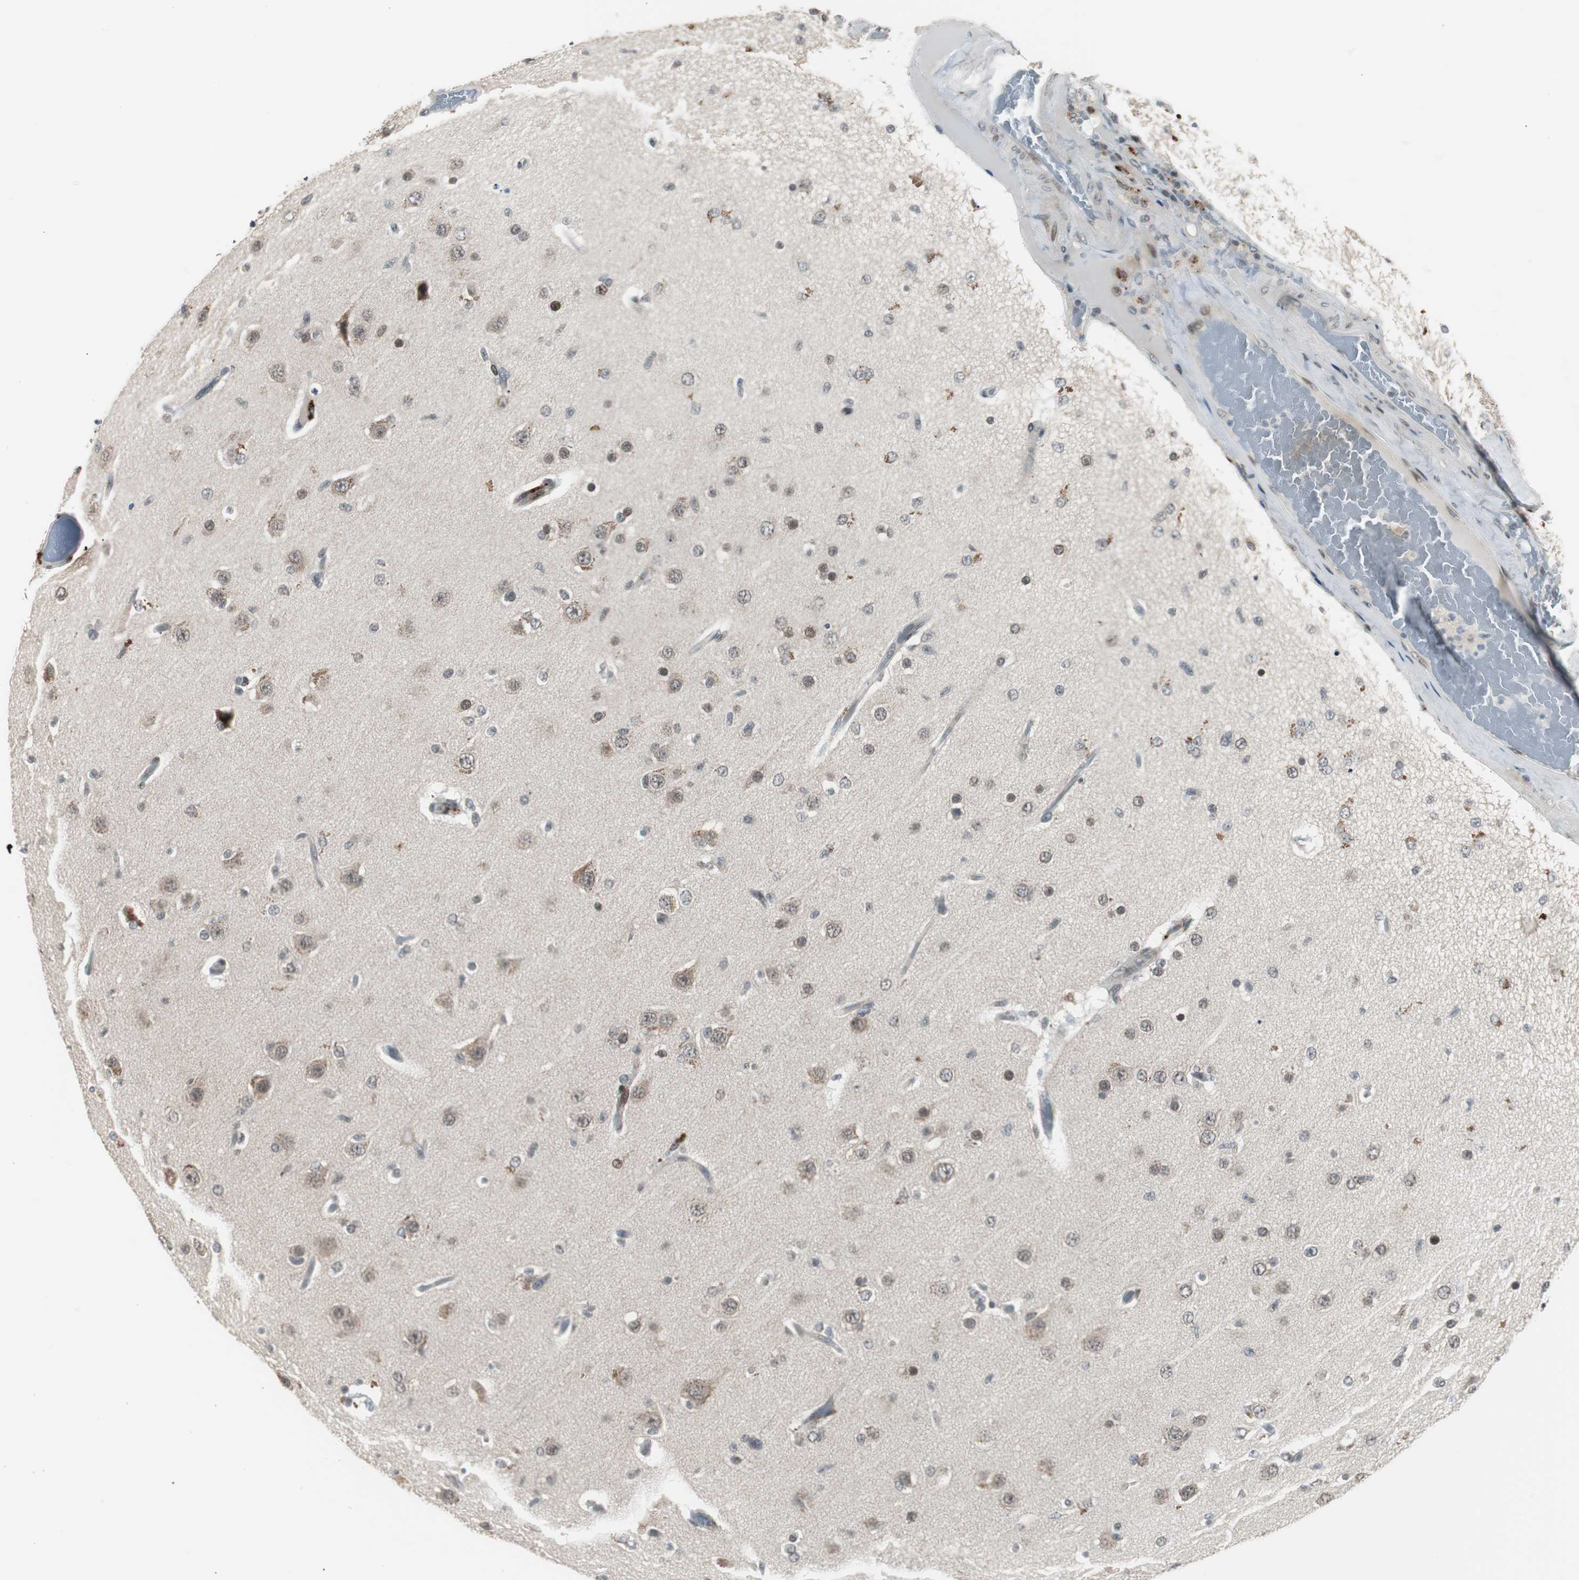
{"staining": {"intensity": "moderate", "quantity": "25%-75%", "location": "cytoplasmic/membranous,nuclear"}, "tissue": "glioma", "cell_type": "Tumor cells", "image_type": "cancer", "snomed": [{"axis": "morphology", "description": "Glioma, malignant, High grade"}, {"axis": "topography", "description": "Brain"}], "caption": "Immunohistochemical staining of human glioma shows medium levels of moderate cytoplasmic/membranous and nuclear positivity in approximately 25%-75% of tumor cells.", "gene": "BOLA1", "patient": {"sex": "male", "age": 33}}